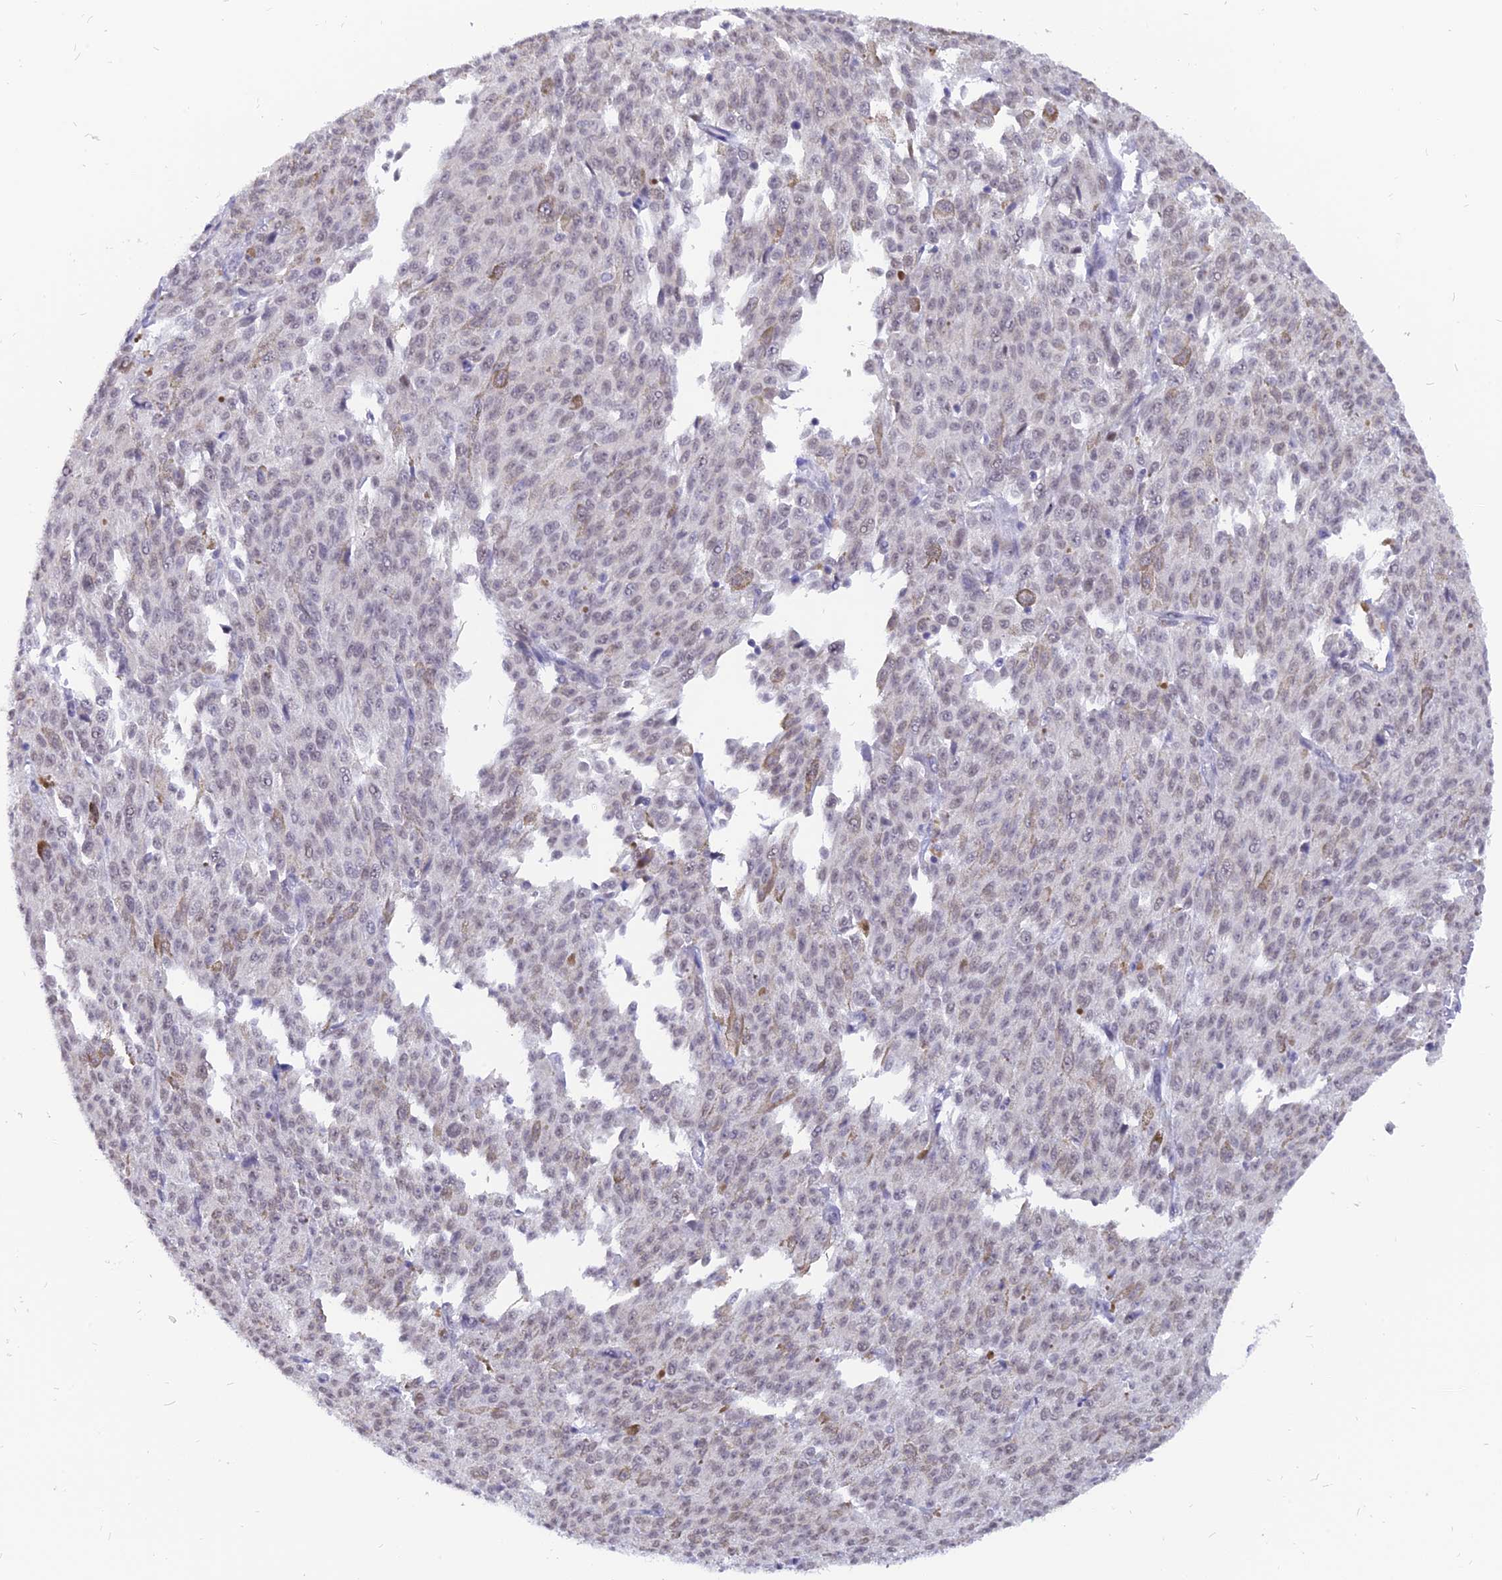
{"staining": {"intensity": "weak", "quantity": "25%-75%", "location": "nuclear"}, "tissue": "melanoma", "cell_type": "Tumor cells", "image_type": "cancer", "snomed": [{"axis": "morphology", "description": "Malignant melanoma, NOS"}, {"axis": "topography", "description": "Skin"}], "caption": "Immunohistochemistry staining of melanoma, which demonstrates low levels of weak nuclear staining in about 25%-75% of tumor cells indicating weak nuclear protein positivity. The staining was performed using DAB (brown) for protein detection and nuclei were counterstained in hematoxylin (blue).", "gene": "DPY30", "patient": {"sex": "female", "age": 52}}